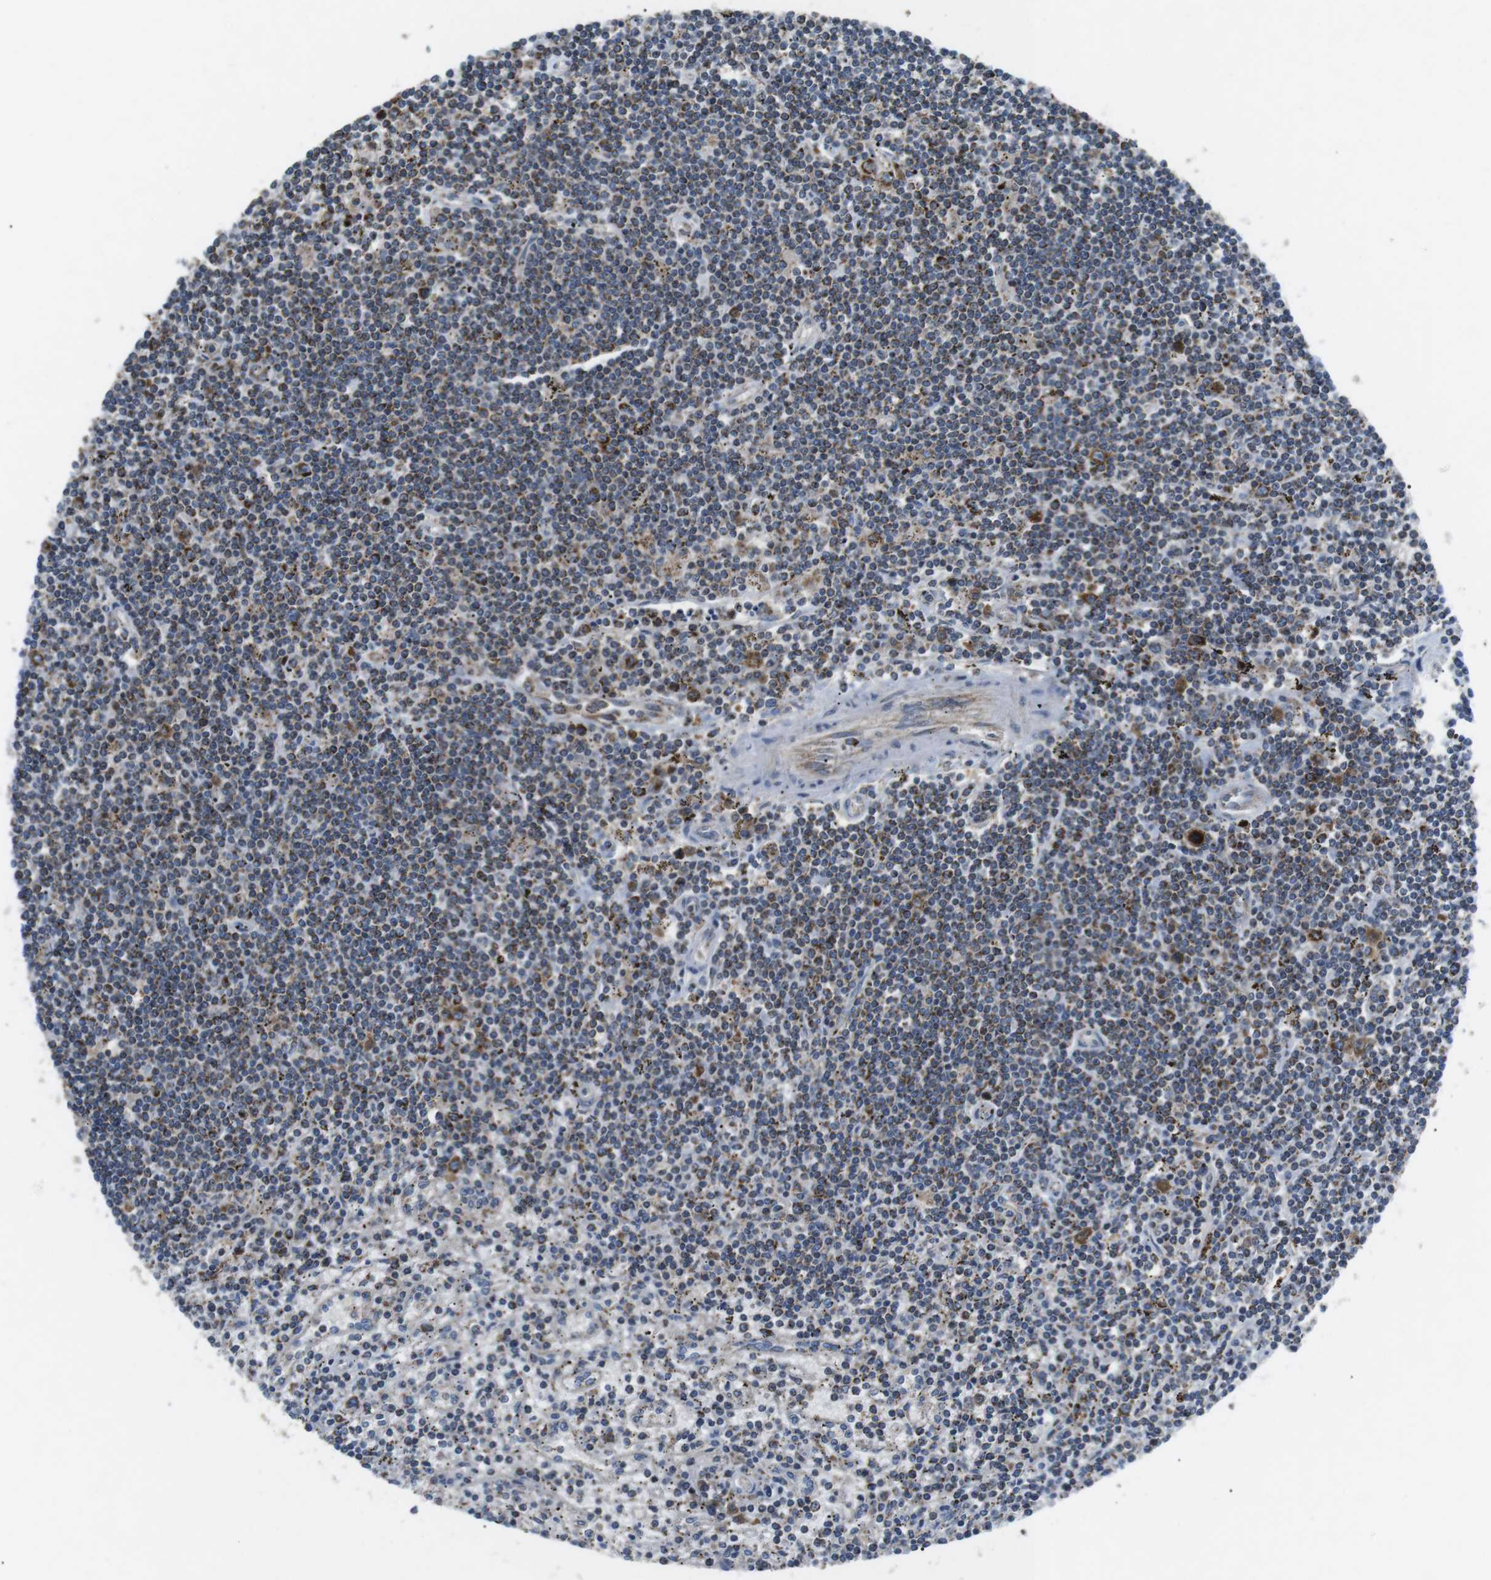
{"staining": {"intensity": "moderate", "quantity": "25%-75%", "location": "cytoplasmic/membranous"}, "tissue": "lymphoma", "cell_type": "Tumor cells", "image_type": "cancer", "snomed": [{"axis": "morphology", "description": "Malignant lymphoma, non-Hodgkin's type, Low grade"}, {"axis": "topography", "description": "Spleen"}], "caption": "DAB immunohistochemical staining of human lymphoma exhibits moderate cytoplasmic/membranous protein expression in about 25%-75% of tumor cells.", "gene": "BACE1", "patient": {"sex": "male", "age": 76}}